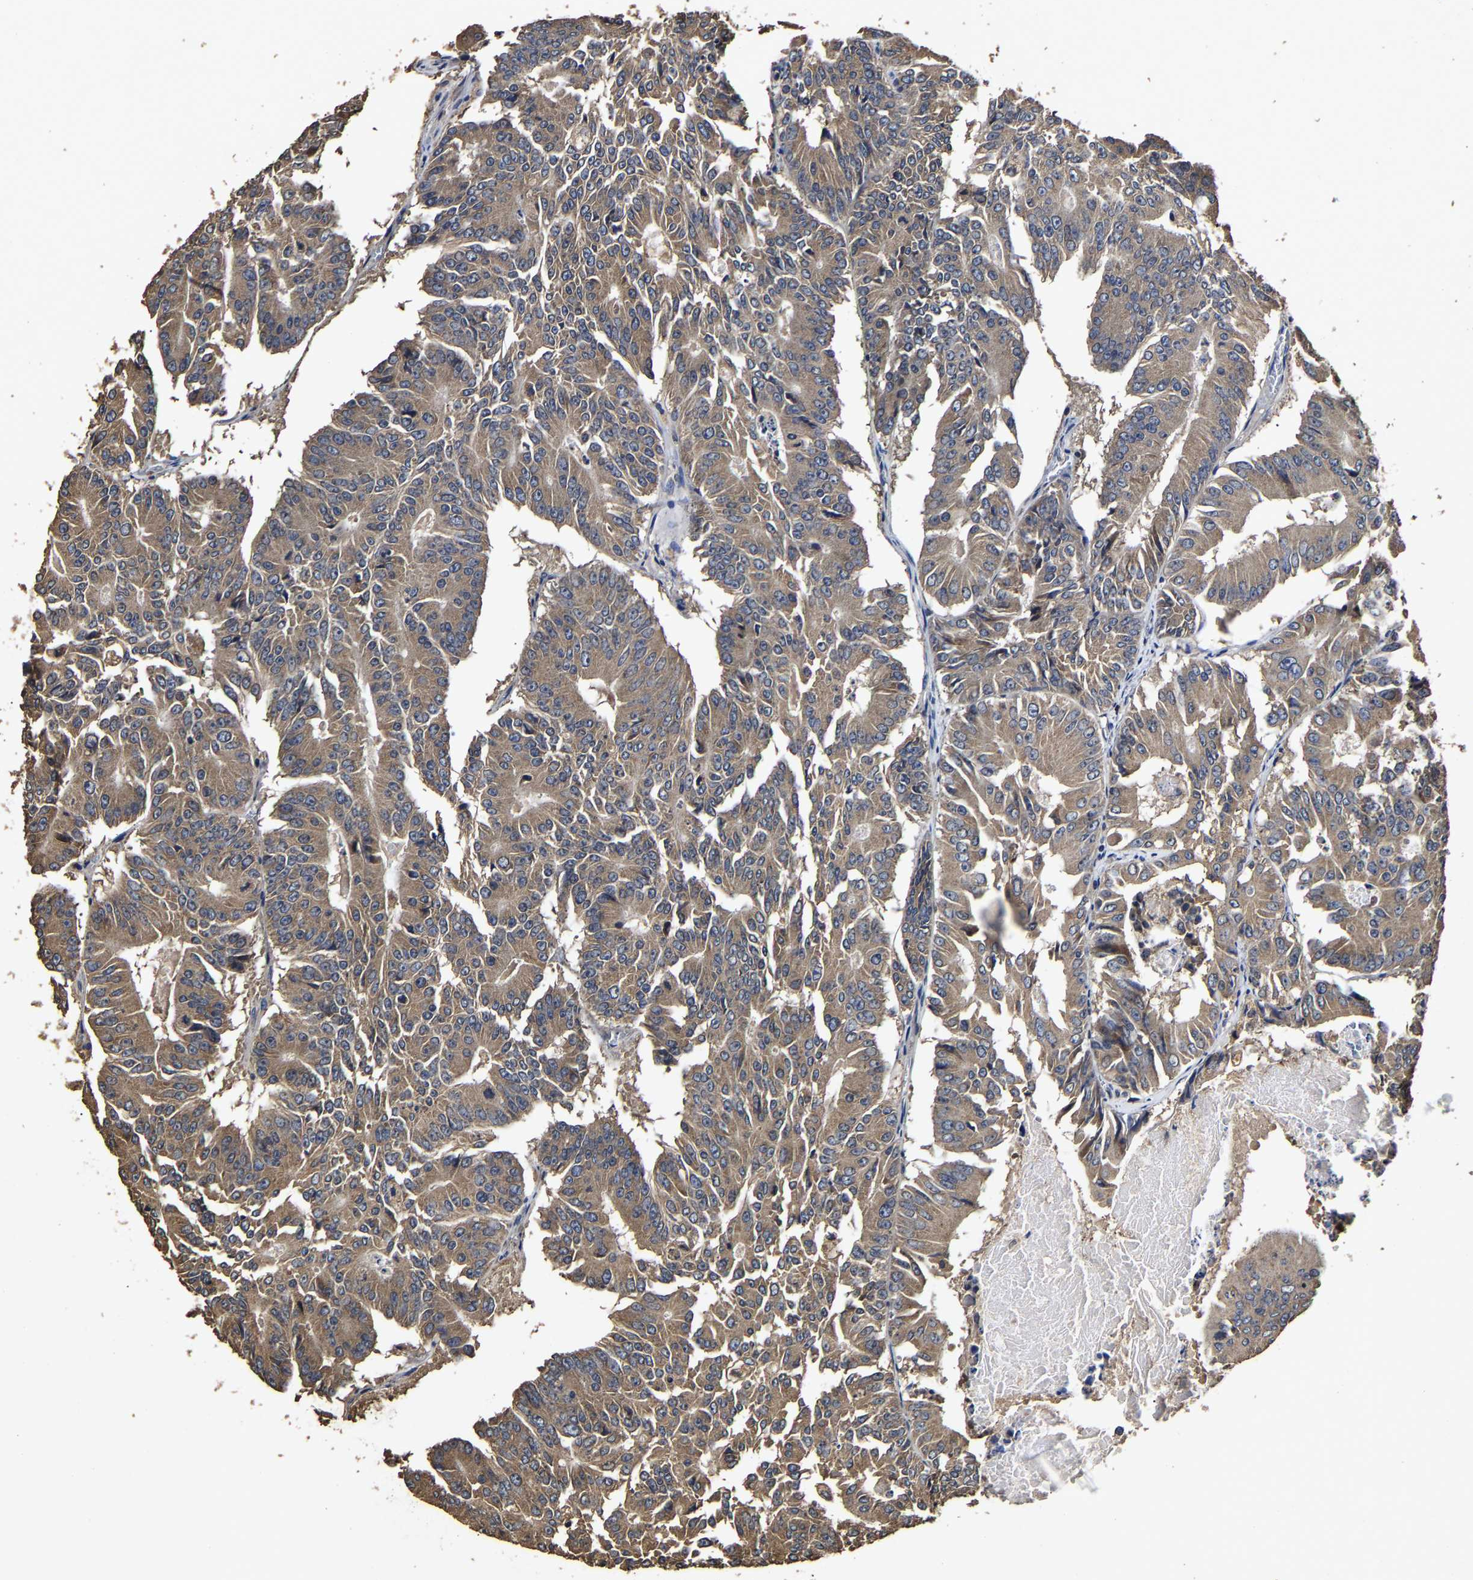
{"staining": {"intensity": "moderate", "quantity": ">75%", "location": "cytoplasmic/membranous"}, "tissue": "colorectal cancer", "cell_type": "Tumor cells", "image_type": "cancer", "snomed": [{"axis": "morphology", "description": "Adenocarcinoma, NOS"}, {"axis": "topography", "description": "Colon"}], "caption": "Tumor cells show medium levels of moderate cytoplasmic/membranous expression in about >75% of cells in human colorectal cancer (adenocarcinoma).", "gene": "PPM1K", "patient": {"sex": "male", "age": 87}}